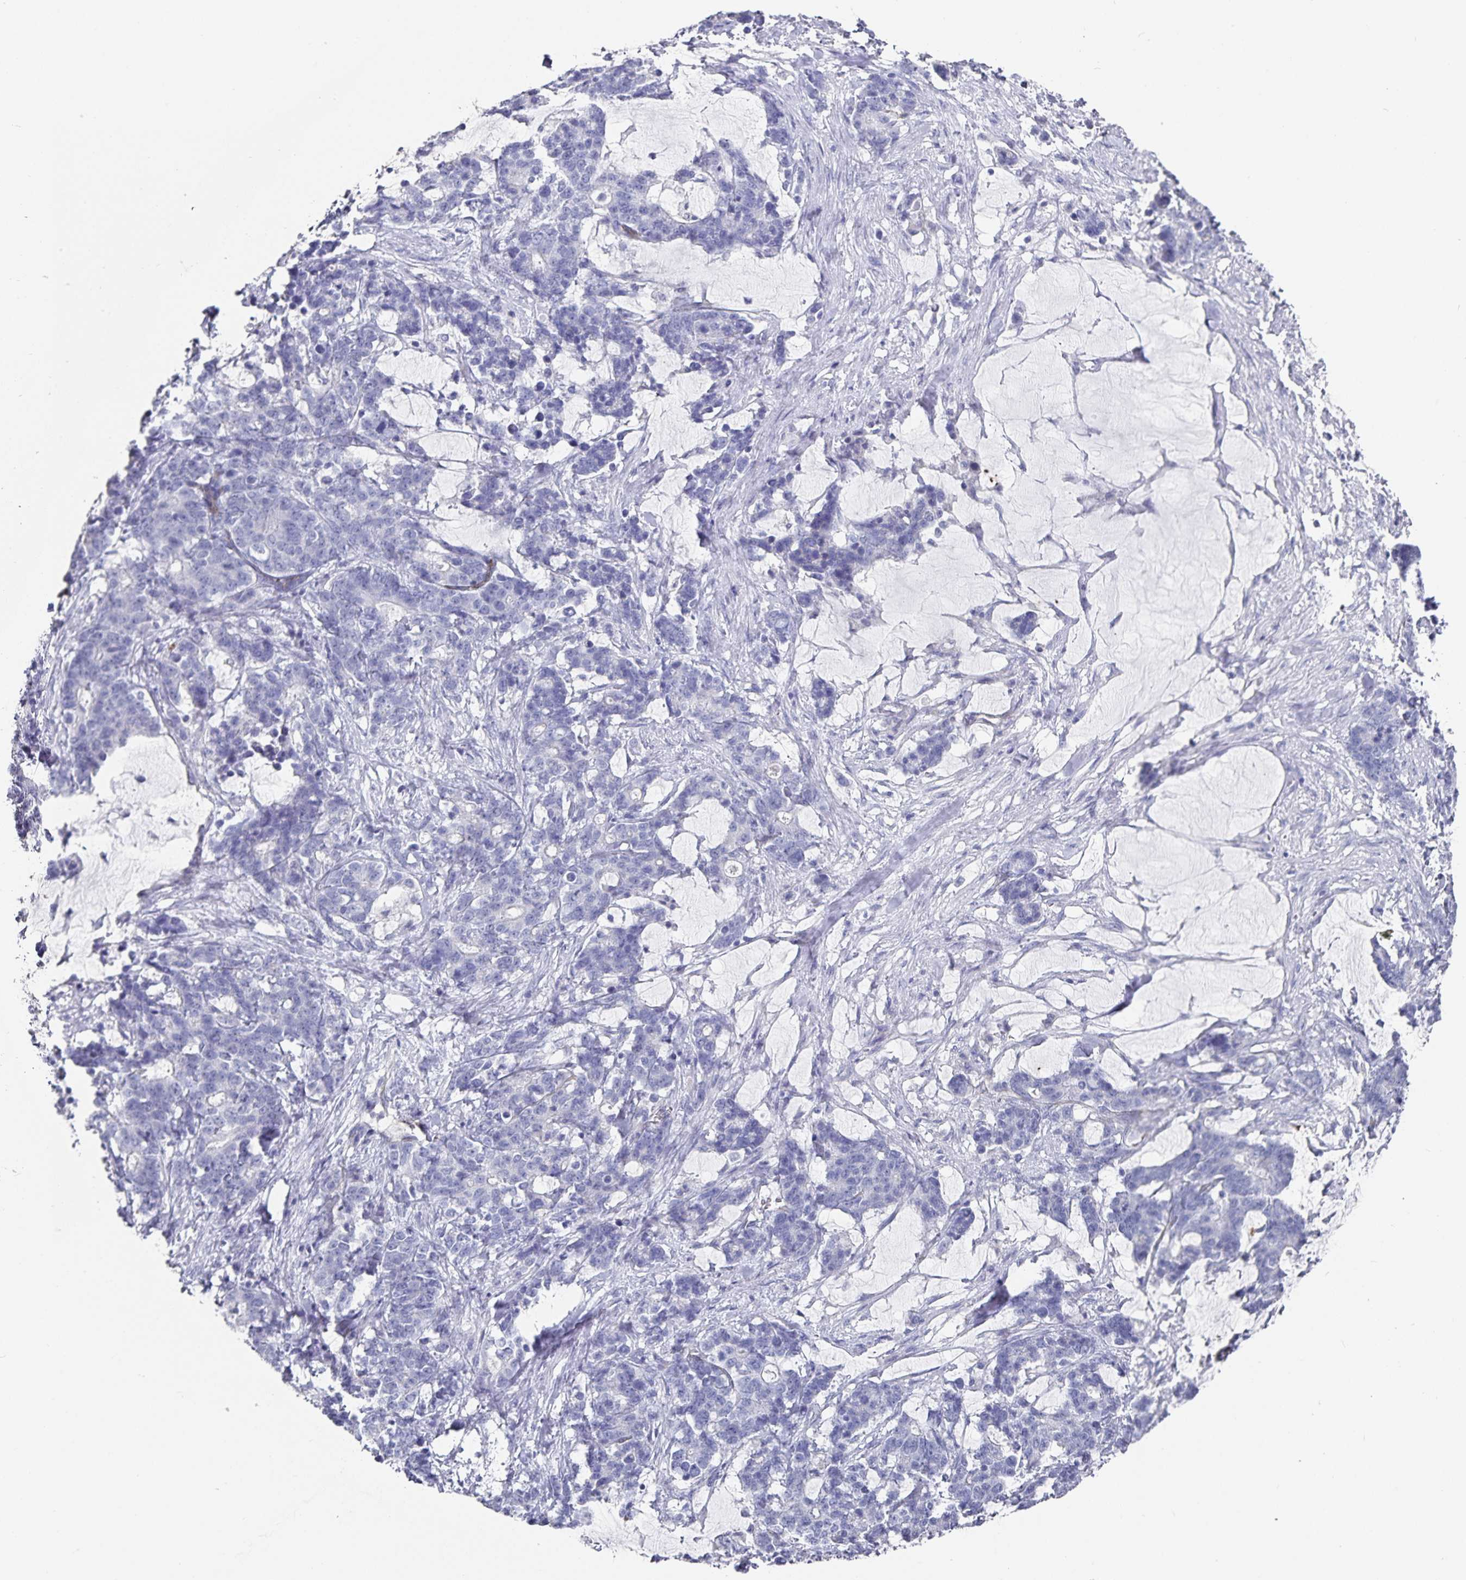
{"staining": {"intensity": "negative", "quantity": "none", "location": "none"}, "tissue": "stomach cancer", "cell_type": "Tumor cells", "image_type": "cancer", "snomed": [{"axis": "morphology", "description": "Normal tissue, NOS"}, {"axis": "morphology", "description": "Adenocarcinoma, NOS"}, {"axis": "topography", "description": "Stomach"}], "caption": "DAB (3,3'-diaminobenzidine) immunohistochemical staining of stomach adenocarcinoma displays no significant staining in tumor cells.", "gene": "PODXL", "patient": {"sex": "female", "age": 64}}